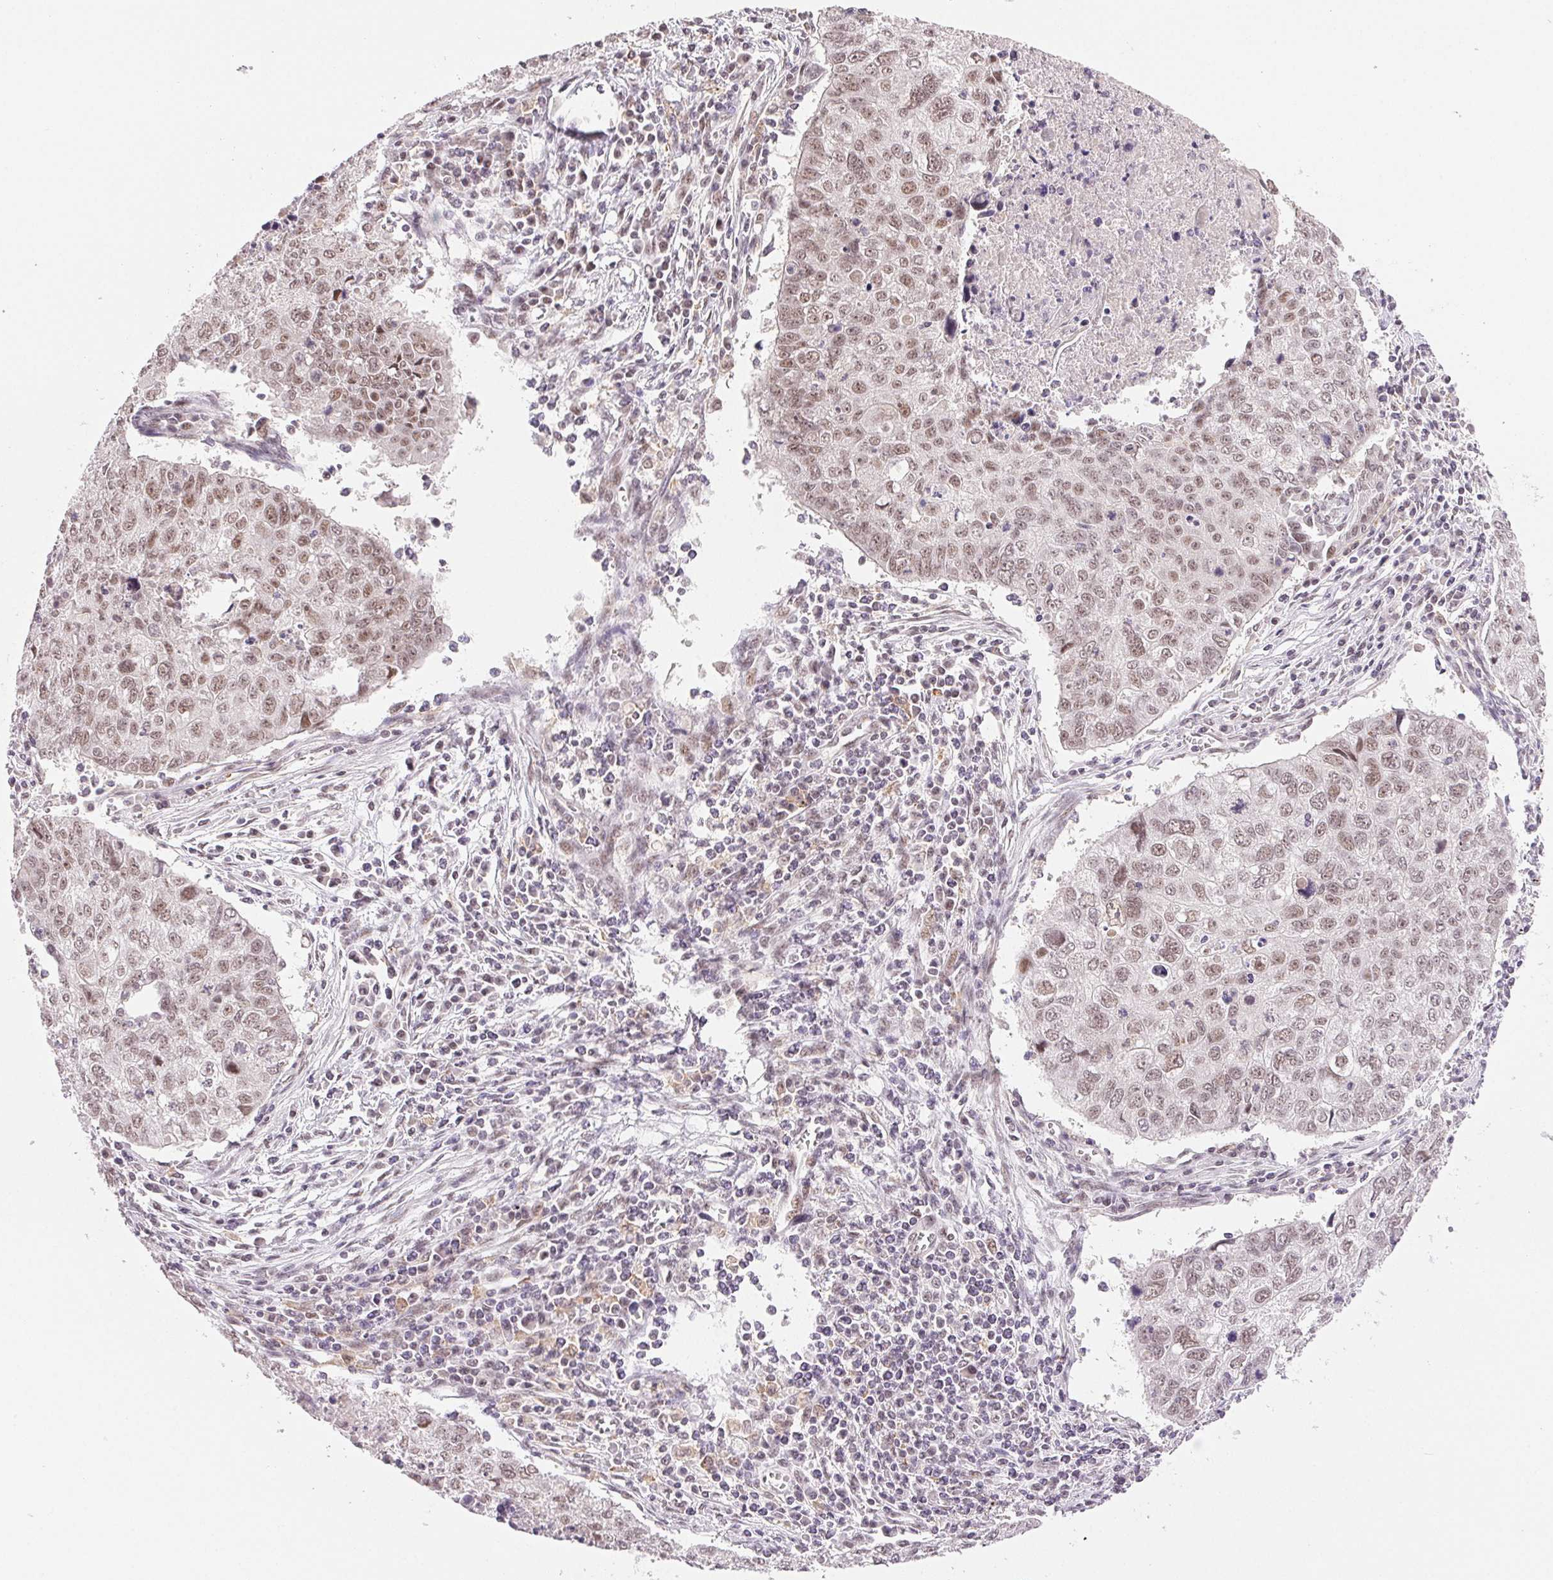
{"staining": {"intensity": "moderate", "quantity": ">75%", "location": "nuclear"}, "tissue": "lung cancer", "cell_type": "Tumor cells", "image_type": "cancer", "snomed": [{"axis": "morphology", "description": "Normal morphology"}, {"axis": "morphology", "description": "Aneuploidy"}, {"axis": "morphology", "description": "Squamous cell carcinoma, NOS"}, {"axis": "topography", "description": "Lymph node"}, {"axis": "topography", "description": "Lung"}], "caption": "IHC photomicrograph of human lung aneuploidy stained for a protein (brown), which shows medium levels of moderate nuclear expression in approximately >75% of tumor cells.", "gene": "PRPF18", "patient": {"sex": "female", "age": 76}}